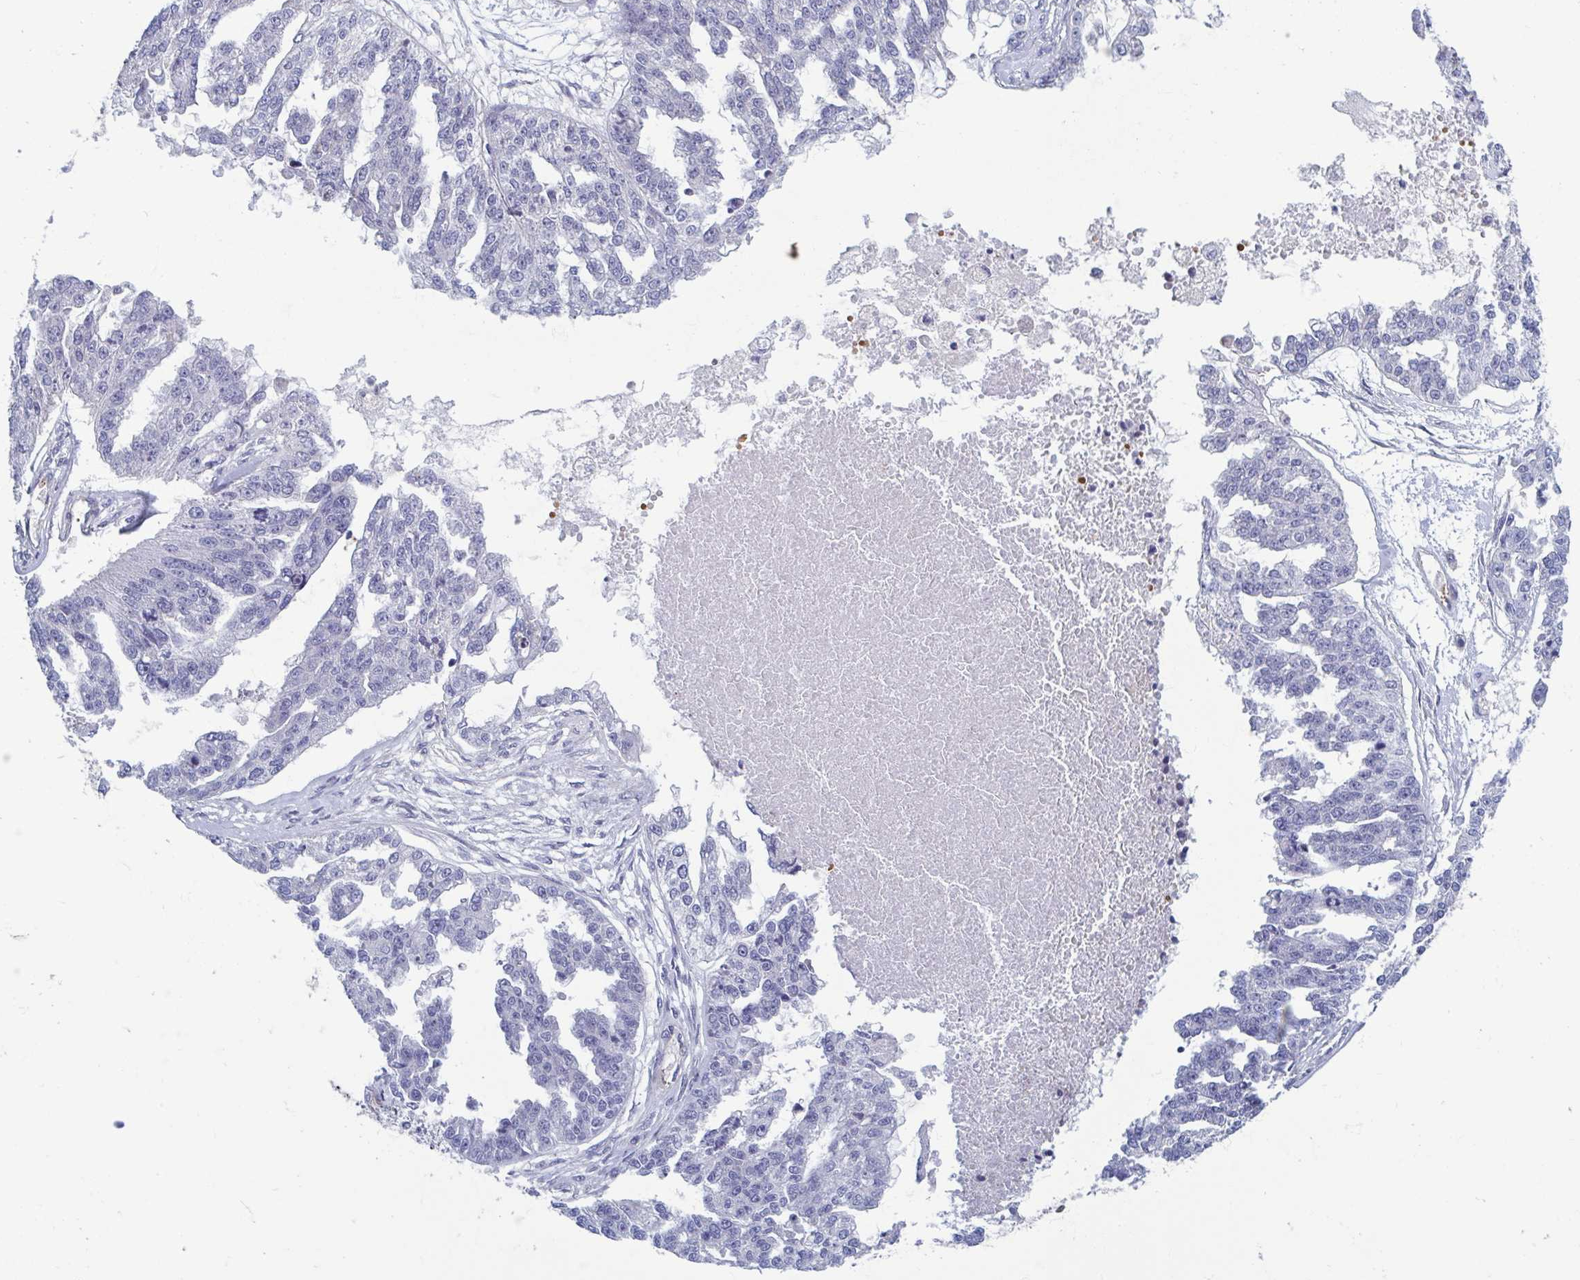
{"staining": {"intensity": "negative", "quantity": "none", "location": "none"}, "tissue": "ovarian cancer", "cell_type": "Tumor cells", "image_type": "cancer", "snomed": [{"axis": "morphology", "description": "Cystadenocarcinoma, serous, NOS"}, {"axis": "topography", "description": "Ovary"}], "caption": "High magnification brightfield microscopy of serous cystadenocarcinoma (ovarian) stained with DAB (brown) and counterstained with hematoxylin (blue): tumor cells show no significant expression. Nuclei are stained in blue.", "gene": "LRRC38", "patient": {"sex": "female", "age": 58}}